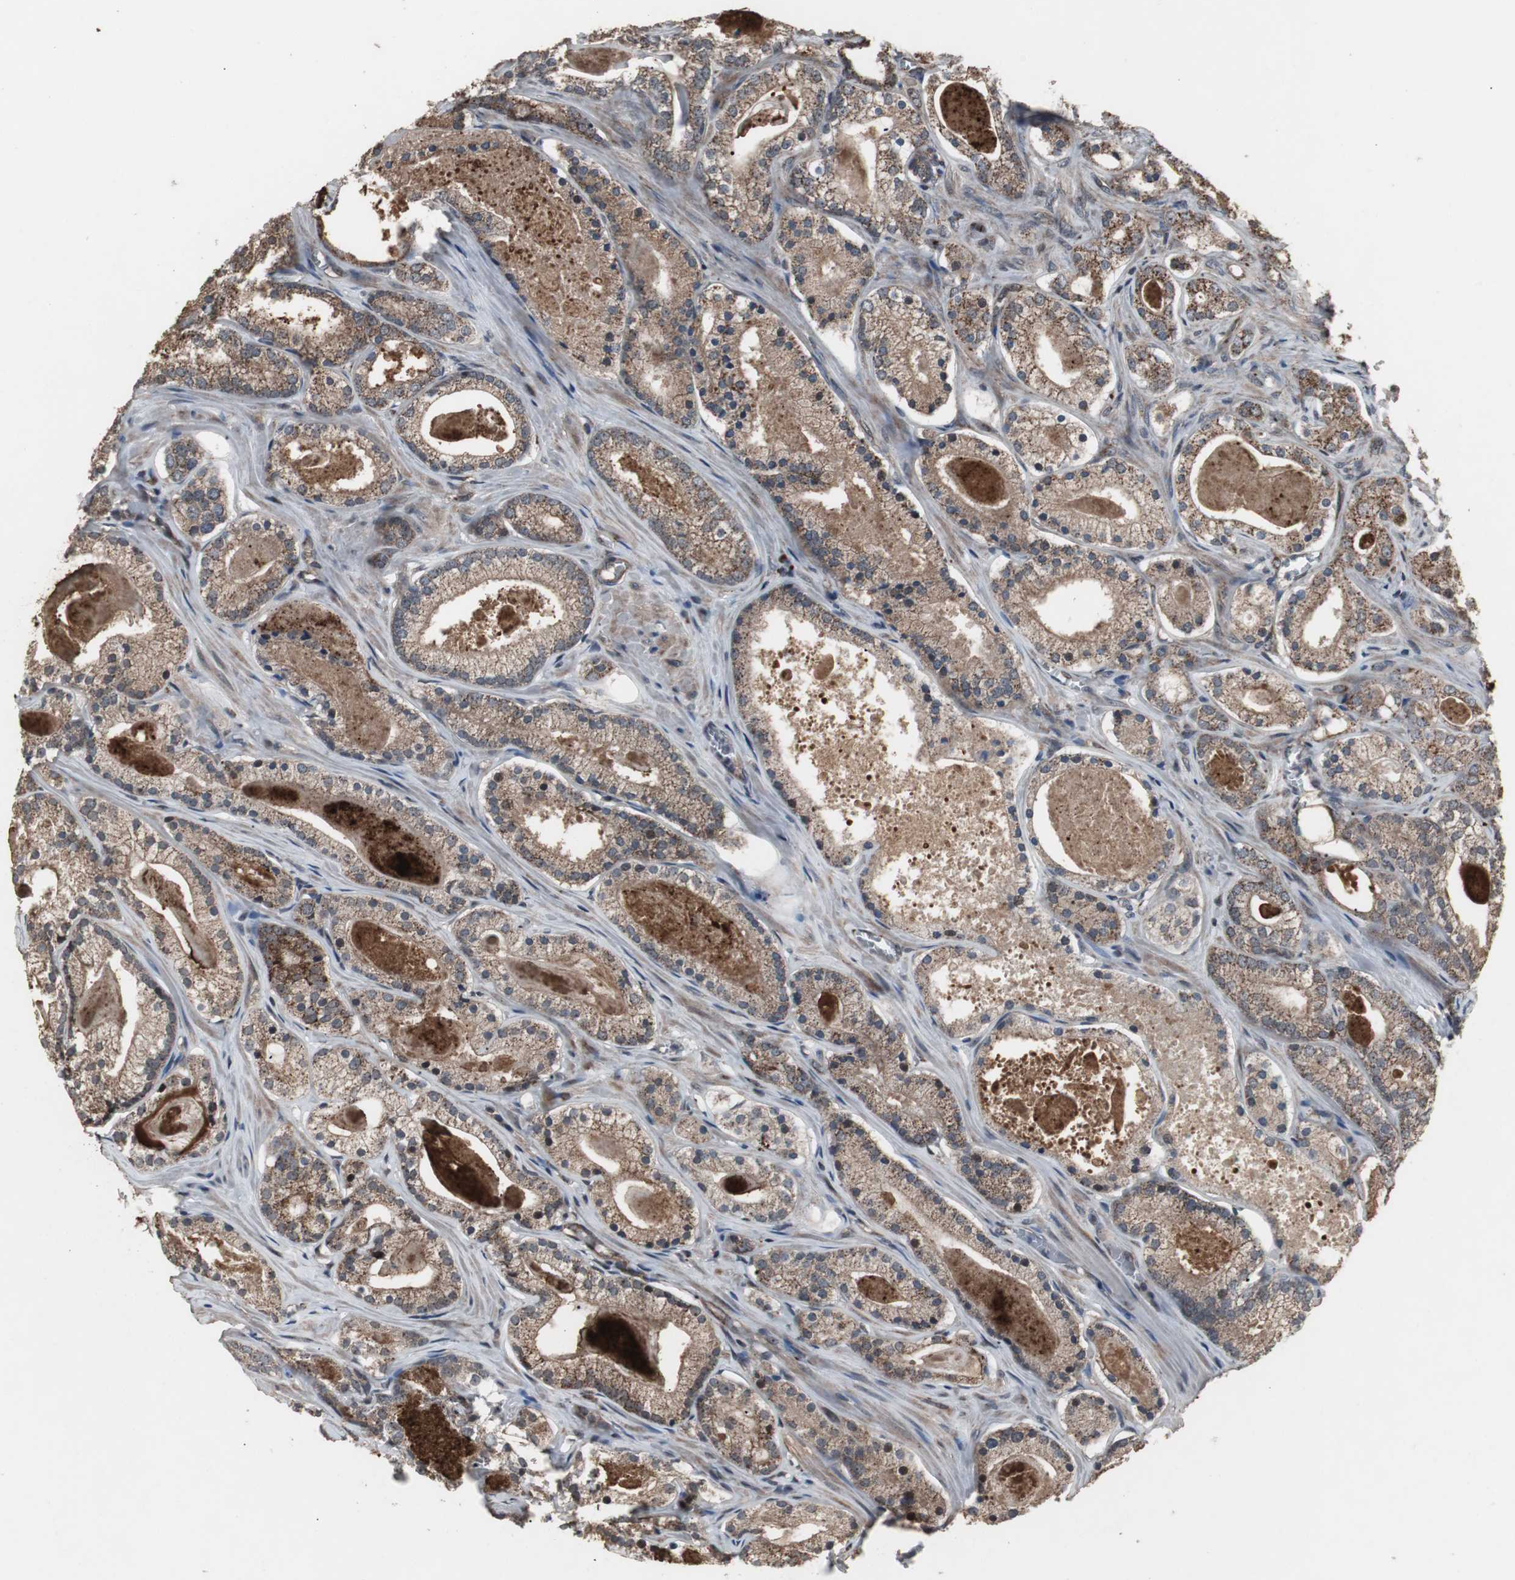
{"staining": {"intensity": "strong", "quantity": "25%-75%", "location": "cytoplasmic/membranous"}, "tissue": "prostate cancer", "cell_type": "Tumor cells", "image_type": "cancer", "snomed": [{"axis": "morphology", "description": "Adenocarcinoma, Medium grade"}, {"axis": "topography", "description": "Prostate"}], "caption": "Brown immunohistochemical staining in human prostate cancer (adenocarcinoma (medium-grade)) reveals strong cytoplasmic/membranous staining in about 25%-75% of tumor cells.", "gene": "MRPL40", "patient": {"sex": "male", "age": 72}}